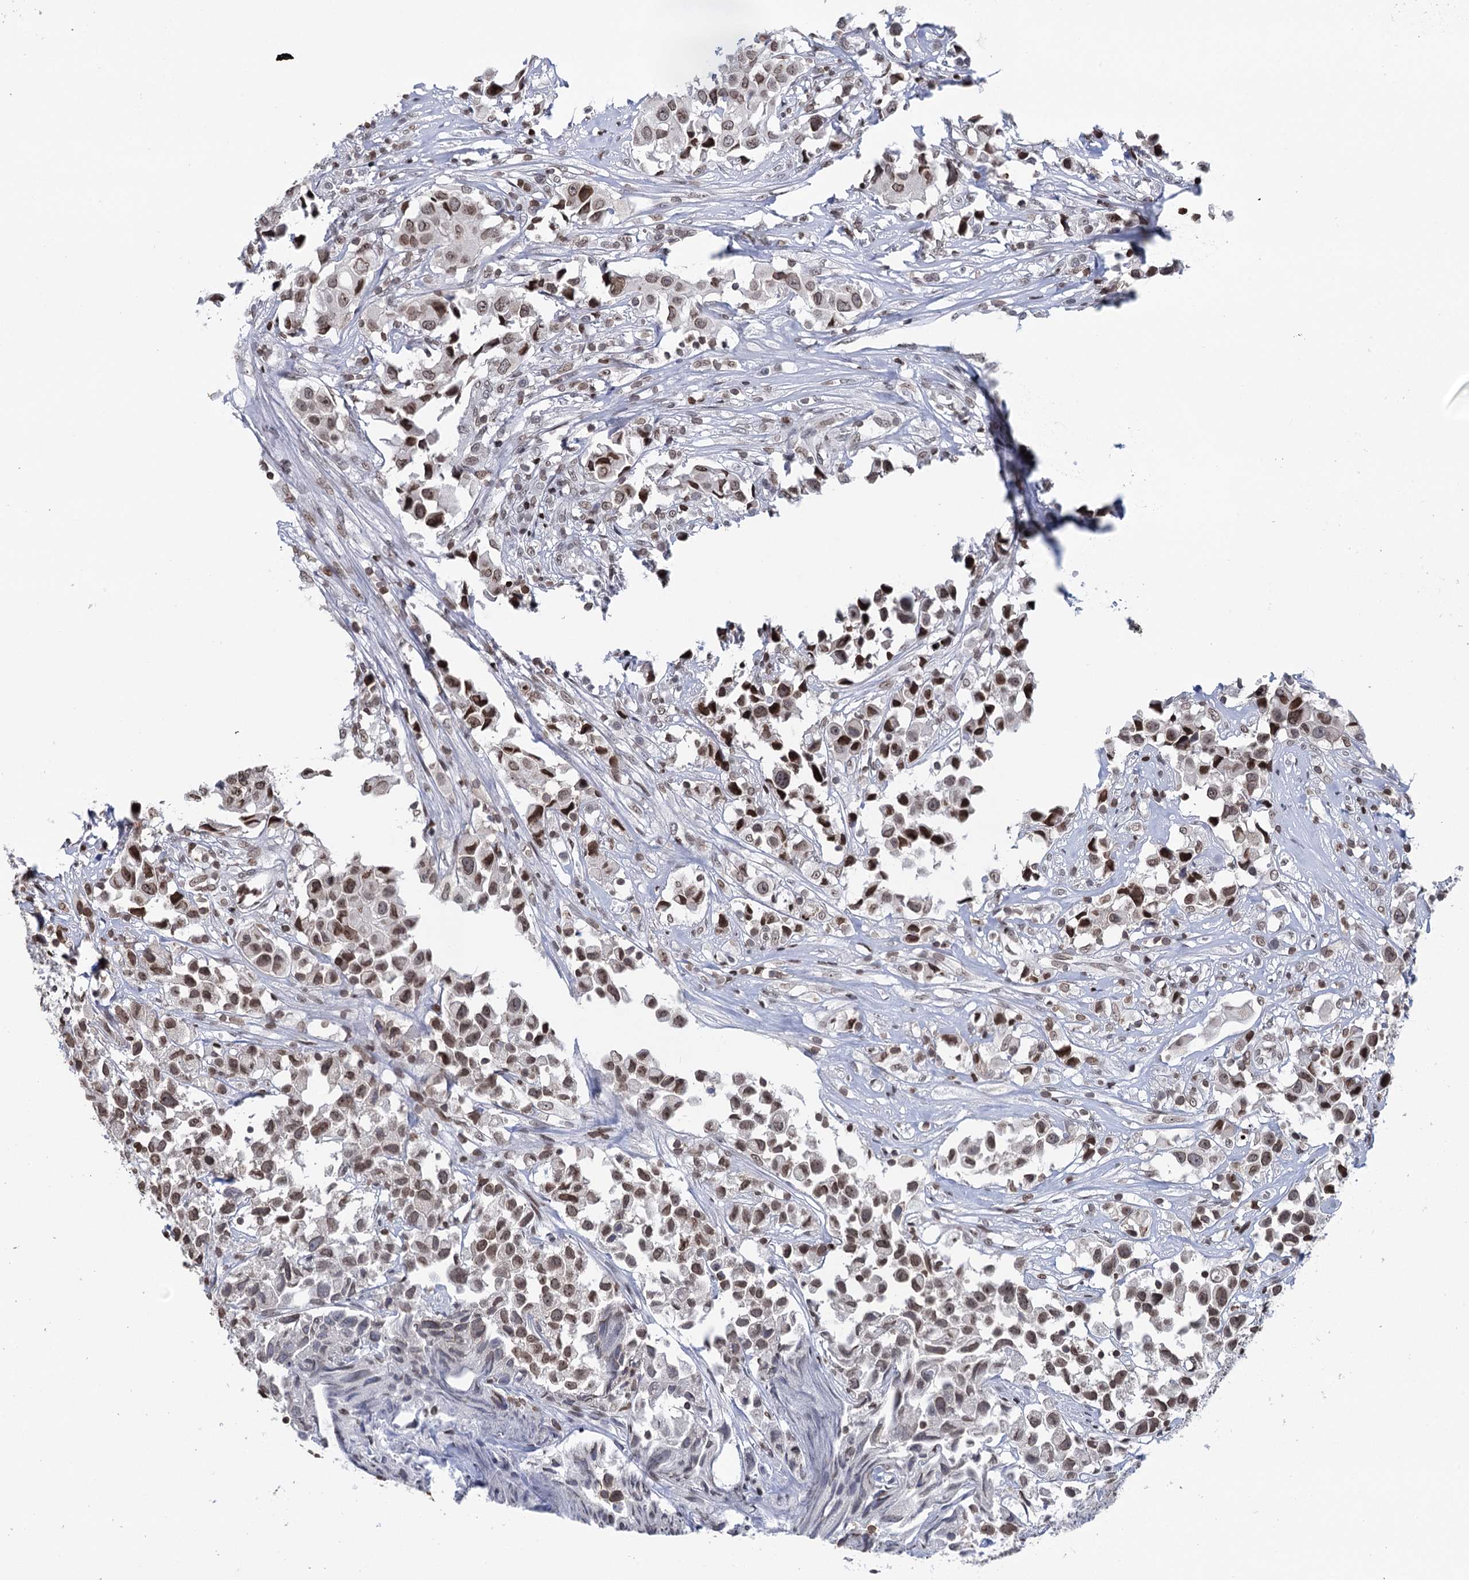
{"staining": {"intensity": "moderate", "quantity": ">75%", "location": "nuclear"}, "tissue": "urothelial cancer", "cell_type": "Tumor cells", "image_type": "cancer", "snomed": [{"axis": "morphology", "description": "Urothelial carcinoma, High grade"}, {"axis": "topography", "description": "Urinary bladder"}], "caption": "About >75% of tumor cells in urothelial carcinoma (high-grade) show moderate nuclear protein expression as visualized by brown immunohistochemical staining.", "gene": "CCDC77", "patient": {"sex": "female", "age": 75}}